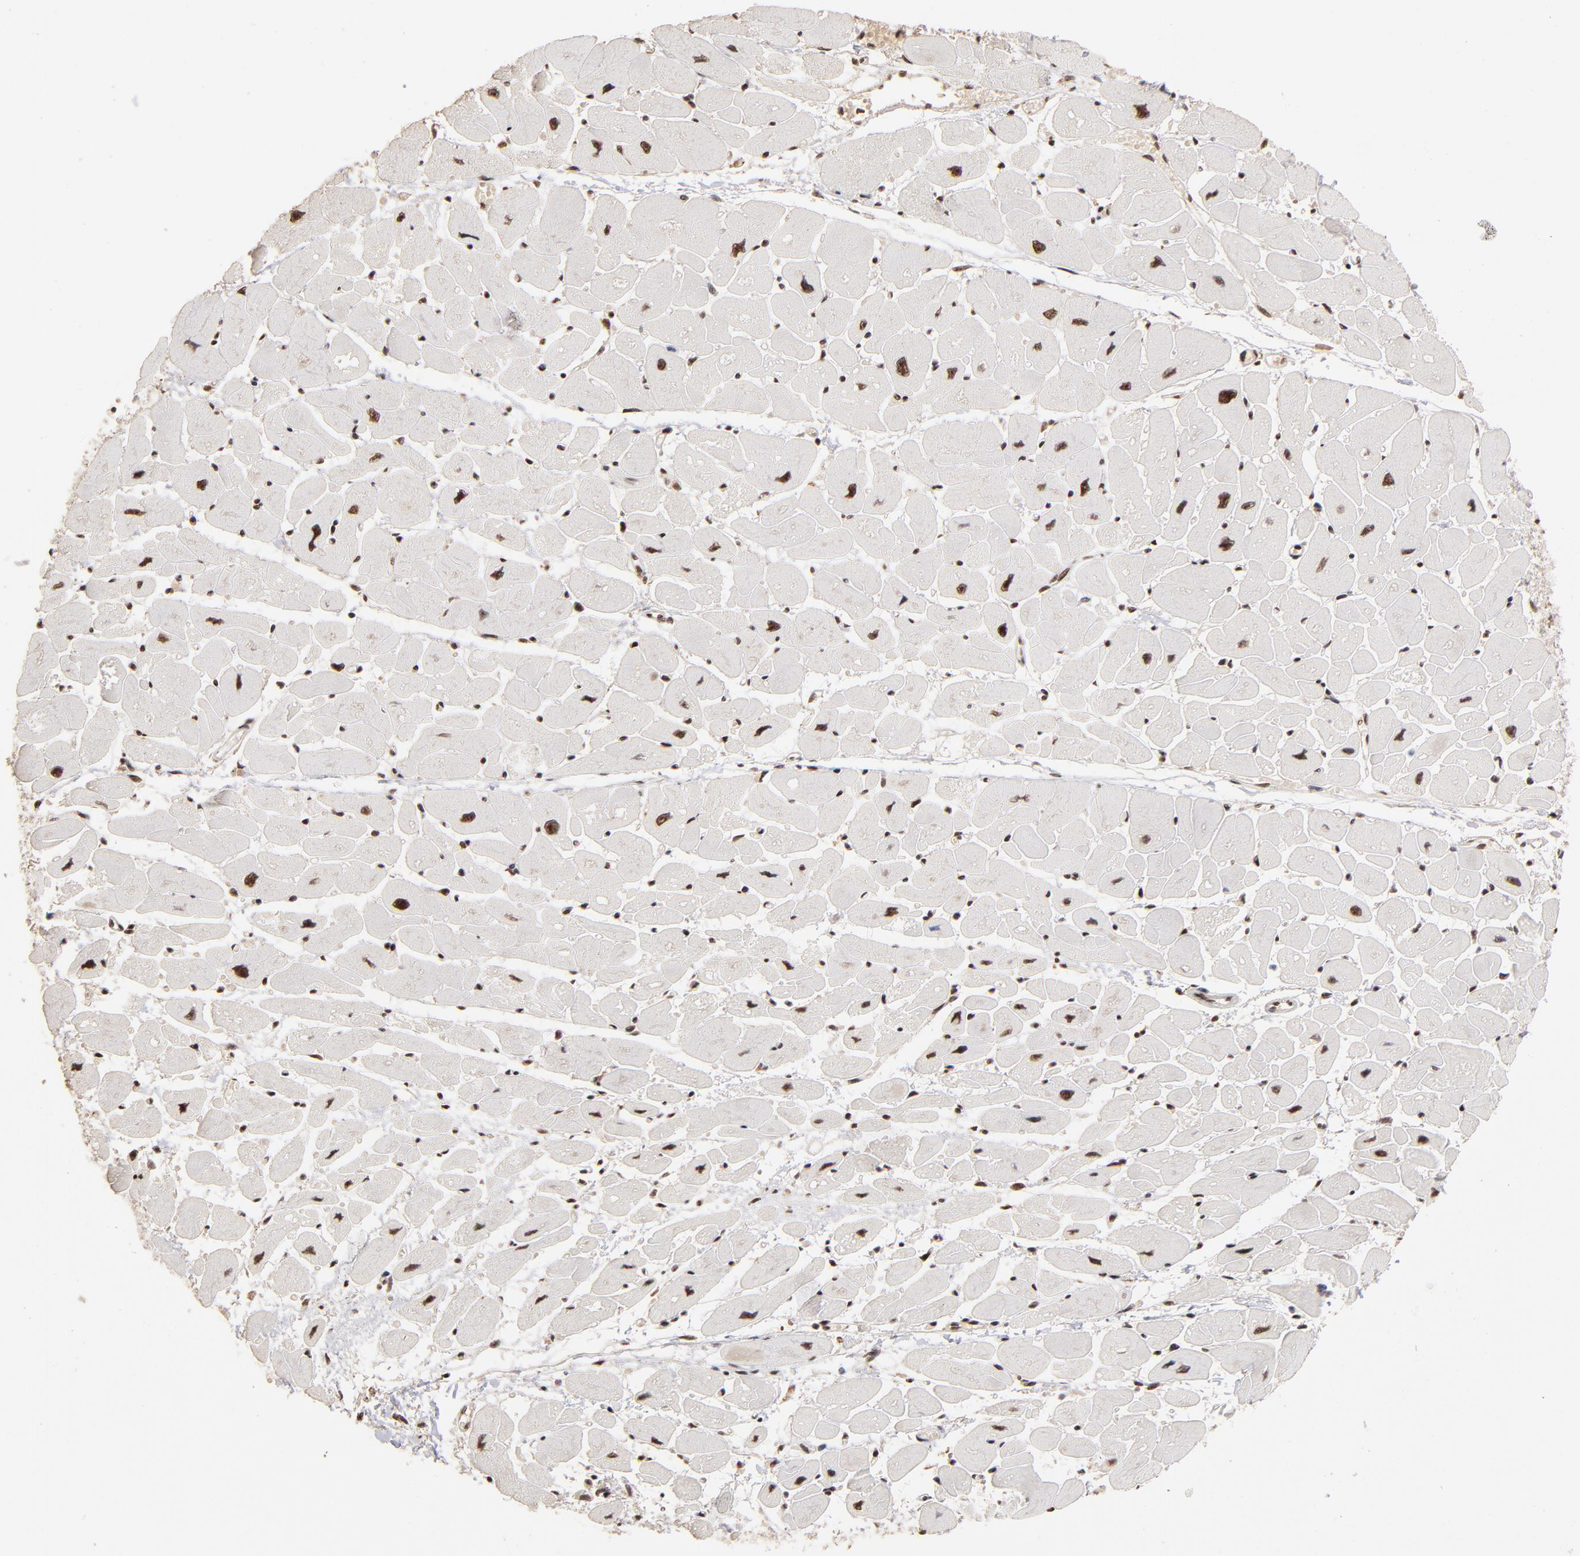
{"staining": {"intensity": "strong", "quantity": ">75%", "location": "nuclear"}, "tissue": "heart muscle", "cell_type": "Cardiomyocytes", "image_type": "normal", "snomed": [{"axis": "morphology", "description": "Normal tissue, NOS"}, {"axis": "topography", "description": "Heart"}], "caption": "Immunohistochemistry (IHC) of benign human heart muscle exhibits high levels of strong nuclear expression in approximately >75% of cardiomyocytes. The staining was performed using DAB (3,3'-diaminobenzidine) to visualize the protein expression in brown, while the nuclei were stained in blue with hematoxylin (Magnification: 20x).", "gene": "ZNF146", "patient": {"sex": "female", "age": 54}}